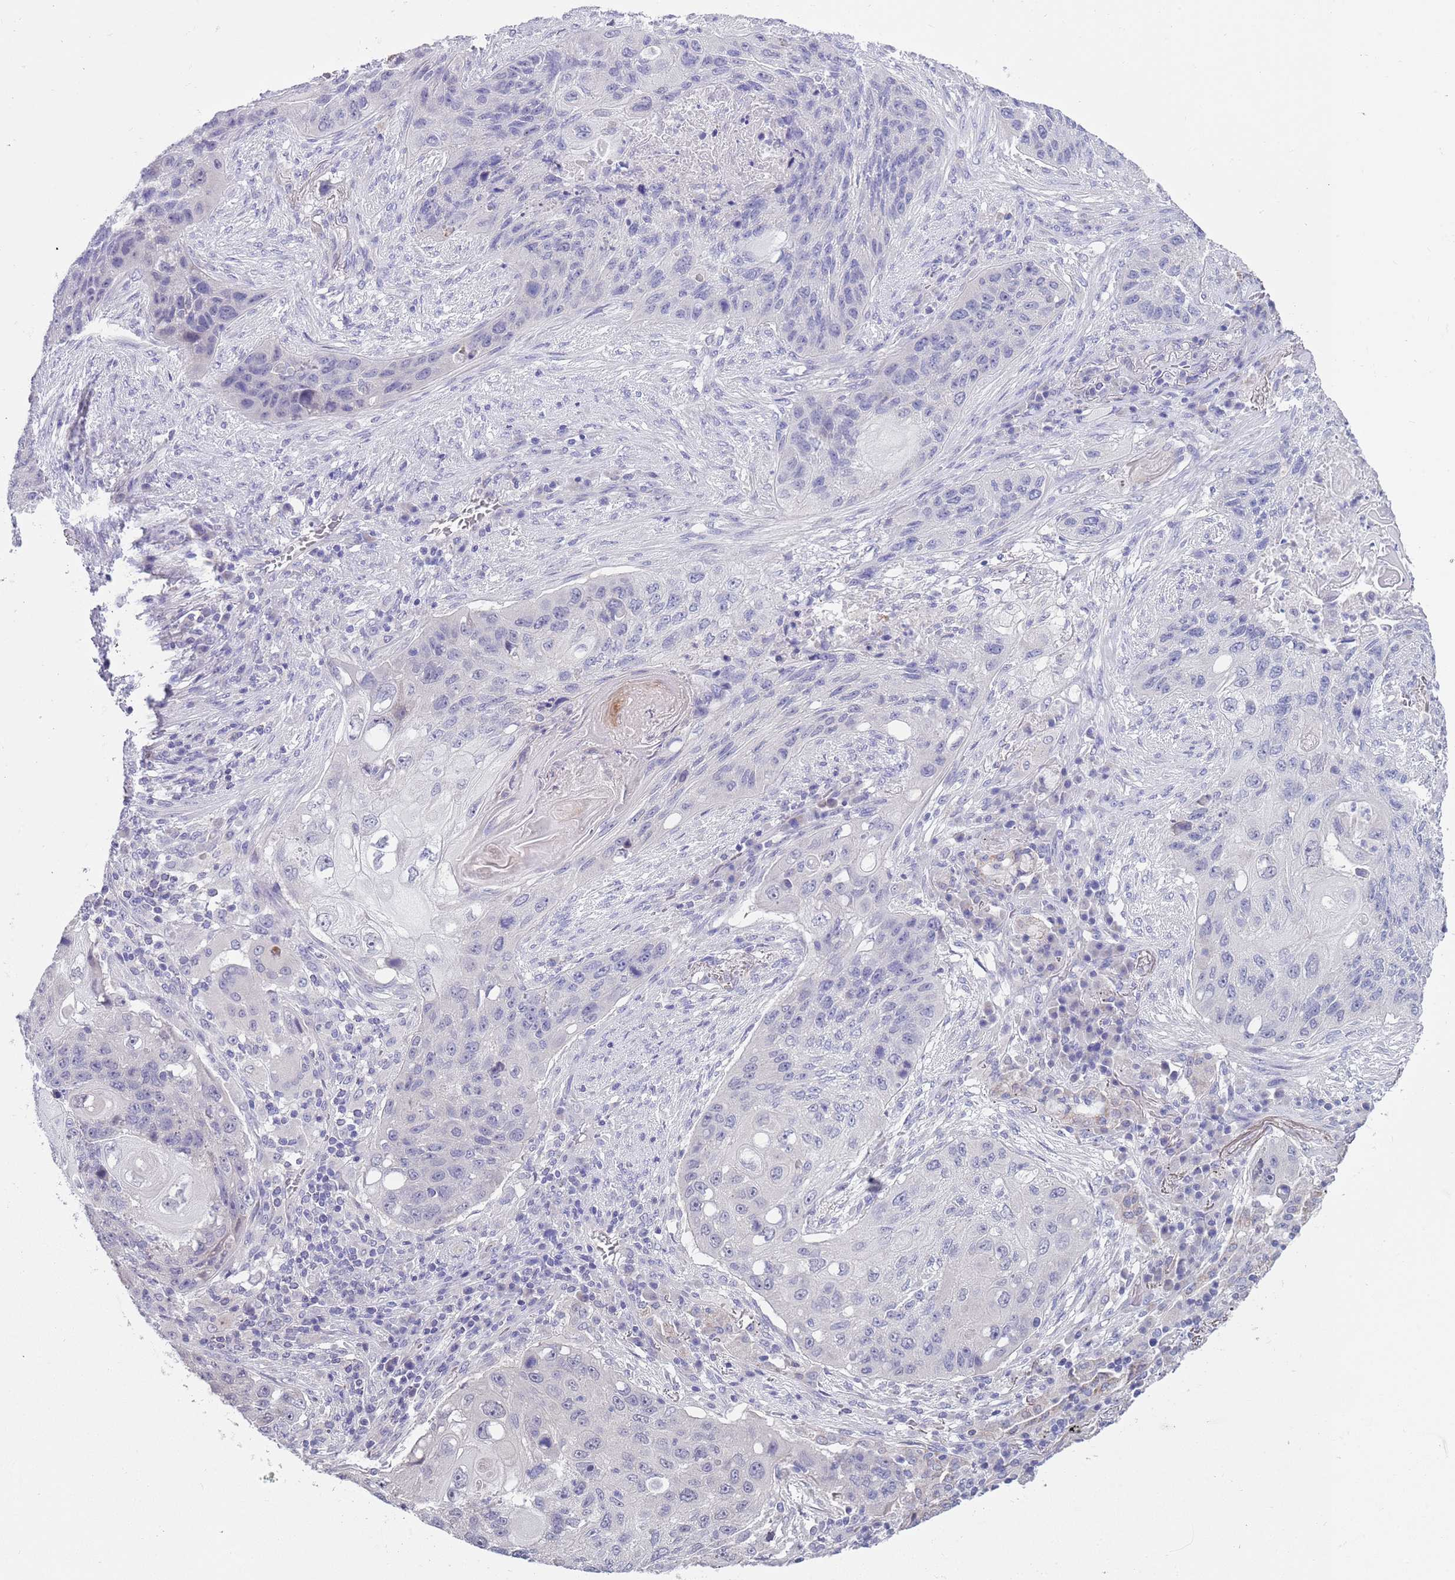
{"staining": {"intensity": "negative", "quantity": "none", "location": "none"}, "tissue": "lung cancer", "cell_type": "Tumor cells", "image_type": "cancer", "snomed": [{"axis": "morphology", "description": "Squamous cell carcinoma, NOS"}, {"axis": "topography", "description": "Lung"}], "caption": "An IHC image of lung cancer is shown. There is no staining in tumor cells of lung cancer.", "gene": "SPIRE2", "patient": {"sex": "female", "age": 63}}